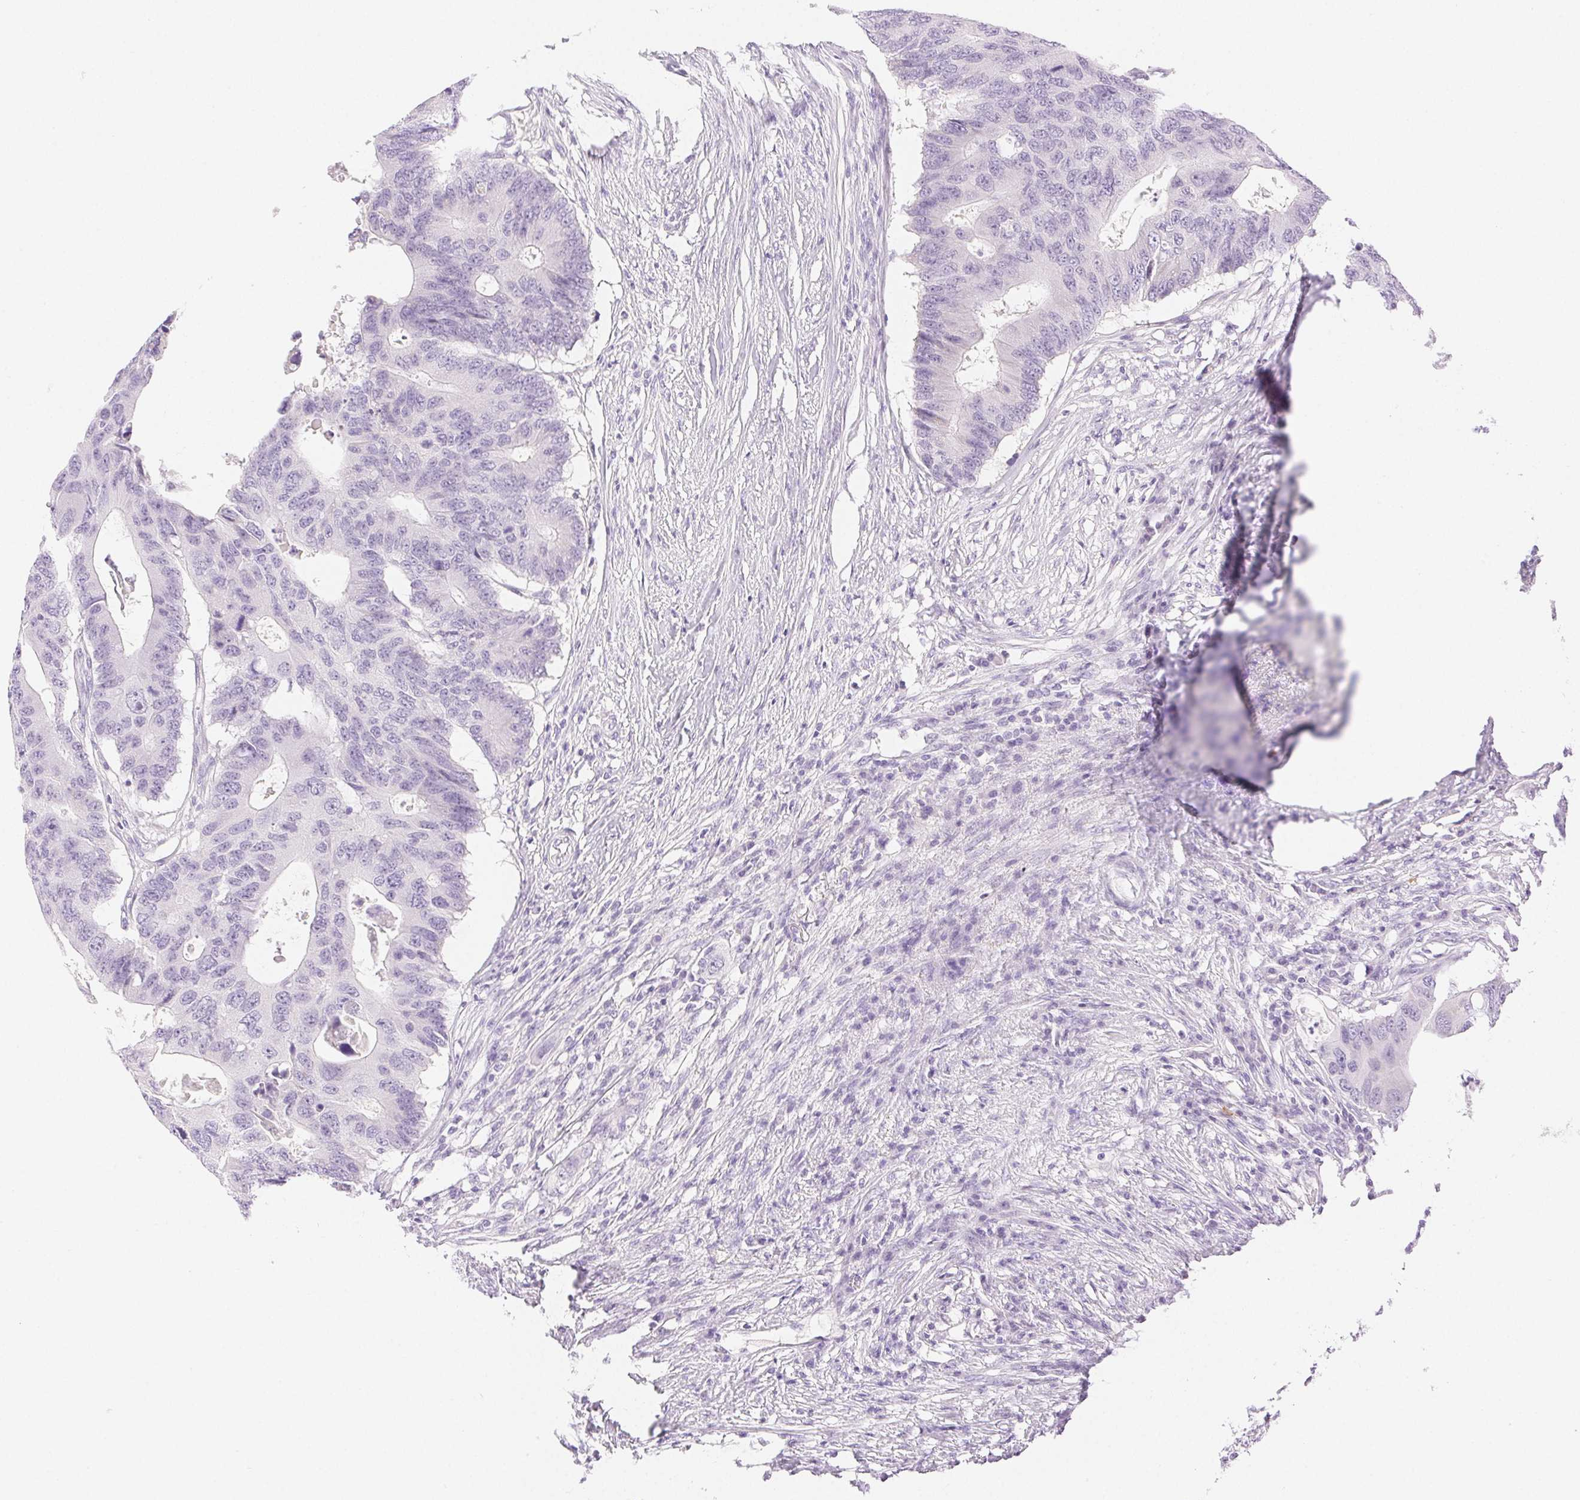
{"staining": {"intensity": "negative", "quantity": "none", "location": "none"}, "tissue": "colorectal cancer", "cell_type": "Tumor cells", "image_type": "cancer", "snomed": [{"axis": "morphology", "description": "Adenocarcinoma, NOS"}, {"axis": "topography", "description": "Colon"}], "caption": "High magnification brightfield microscopy of colorectal cancer (adenocarcinoma) stained with DAB (brown) and counterstained with hematoxylin (blue): tumor cells show no significant positivity.", "gene": "SPACA4", "patient": {"sex": "male", "age": 71}}